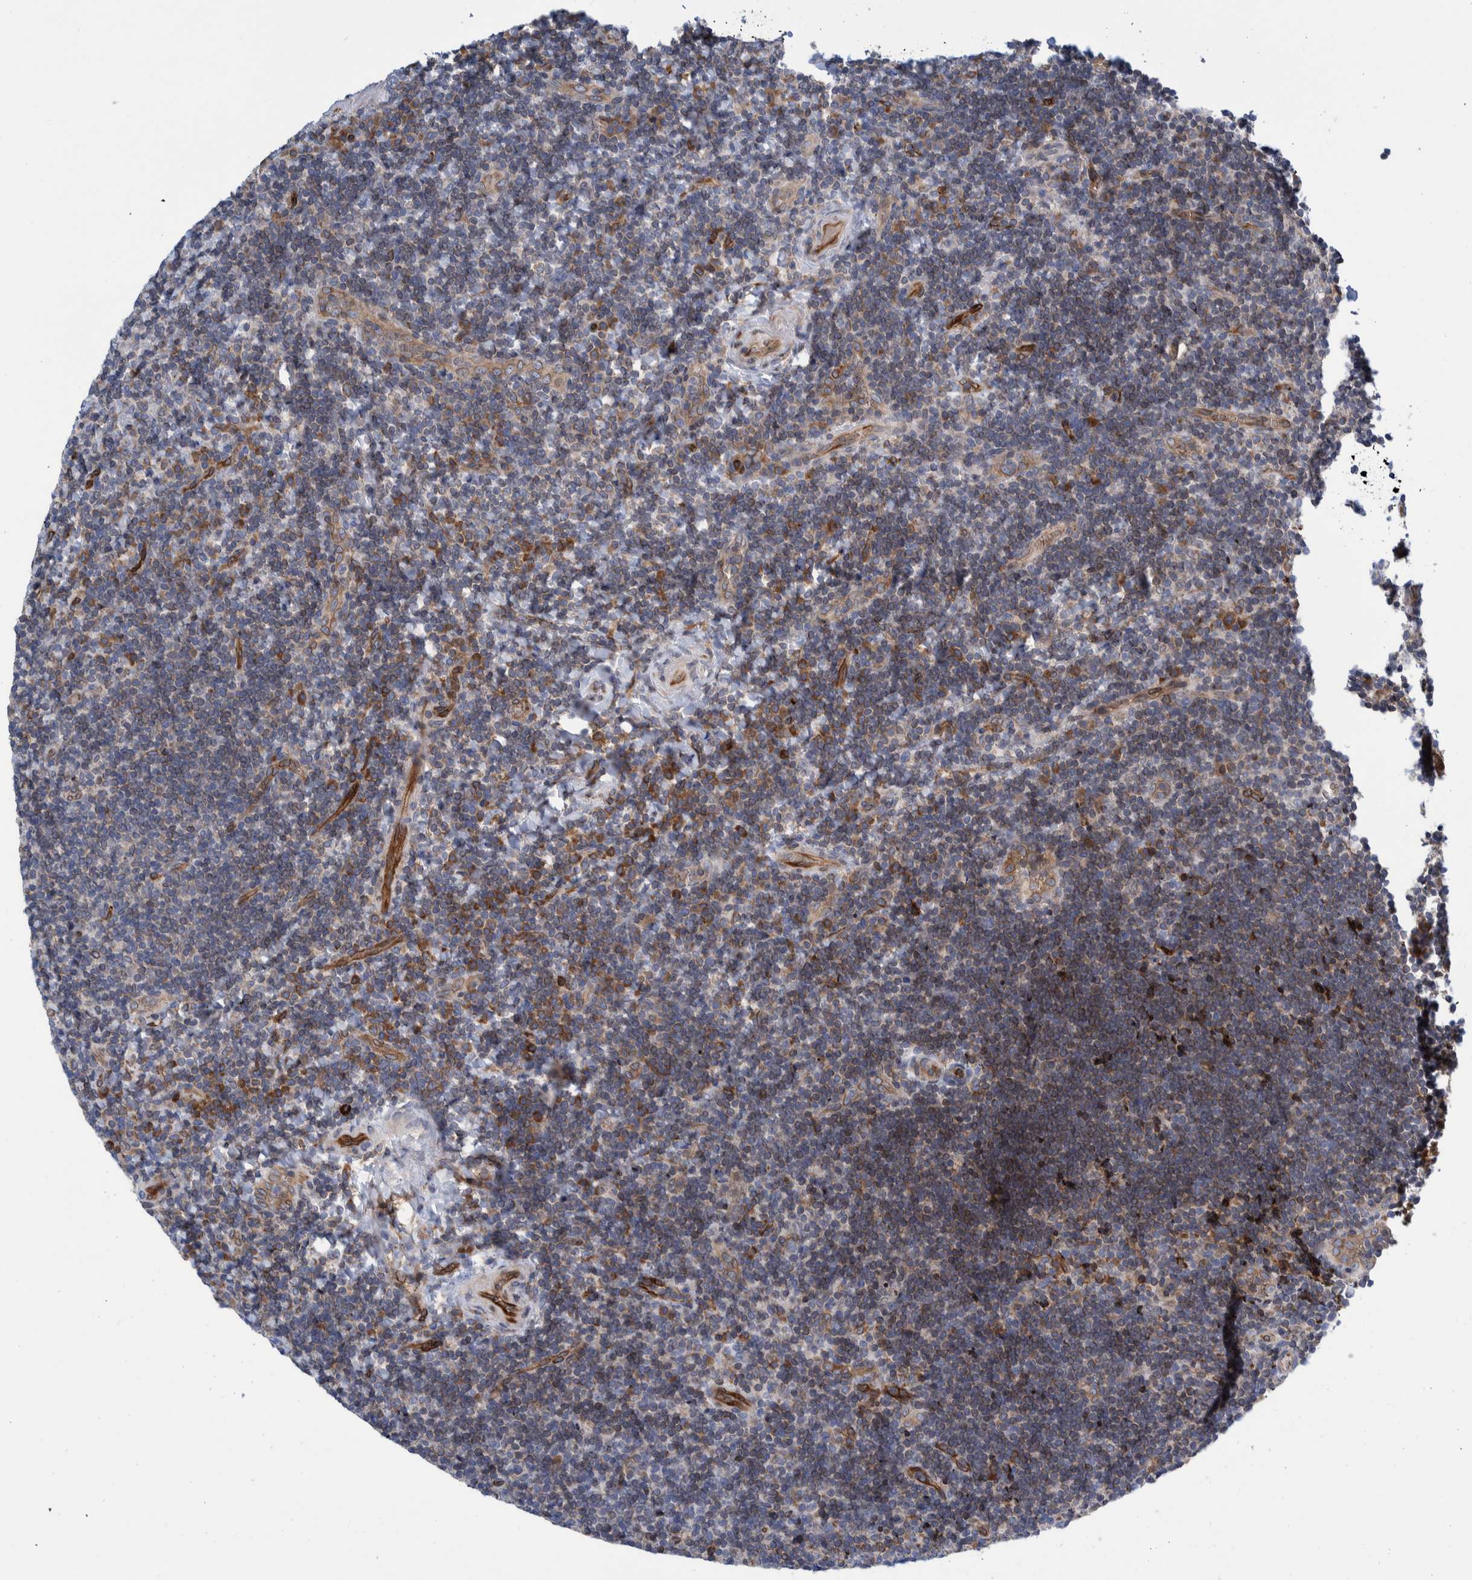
{"staining": {"intensity": "moderate", "quantity": "25%-75%", "location": "cytoplasmic/membranous"}, "tissue": "lymphoma", "cell_type": "Tumor cells", "image_type": "cancer", "snomed": [{"axis": "morphology", "description": "Malignant lymphoma, non-Hodgkin's type, High grade"}, {"axis": "topography", "description": "Tonsil"}], "caption": "A micrograph showing moderate cytoplasmic/membranous staining in approximately 25%-75% of tumor cells in malignant lymphoma, non-Hodgkin's type (high-grade), as visualized by brown immunohistochemical staining.", "gene": "THEM6", "patient": {"sex": "female", "age": 36}}